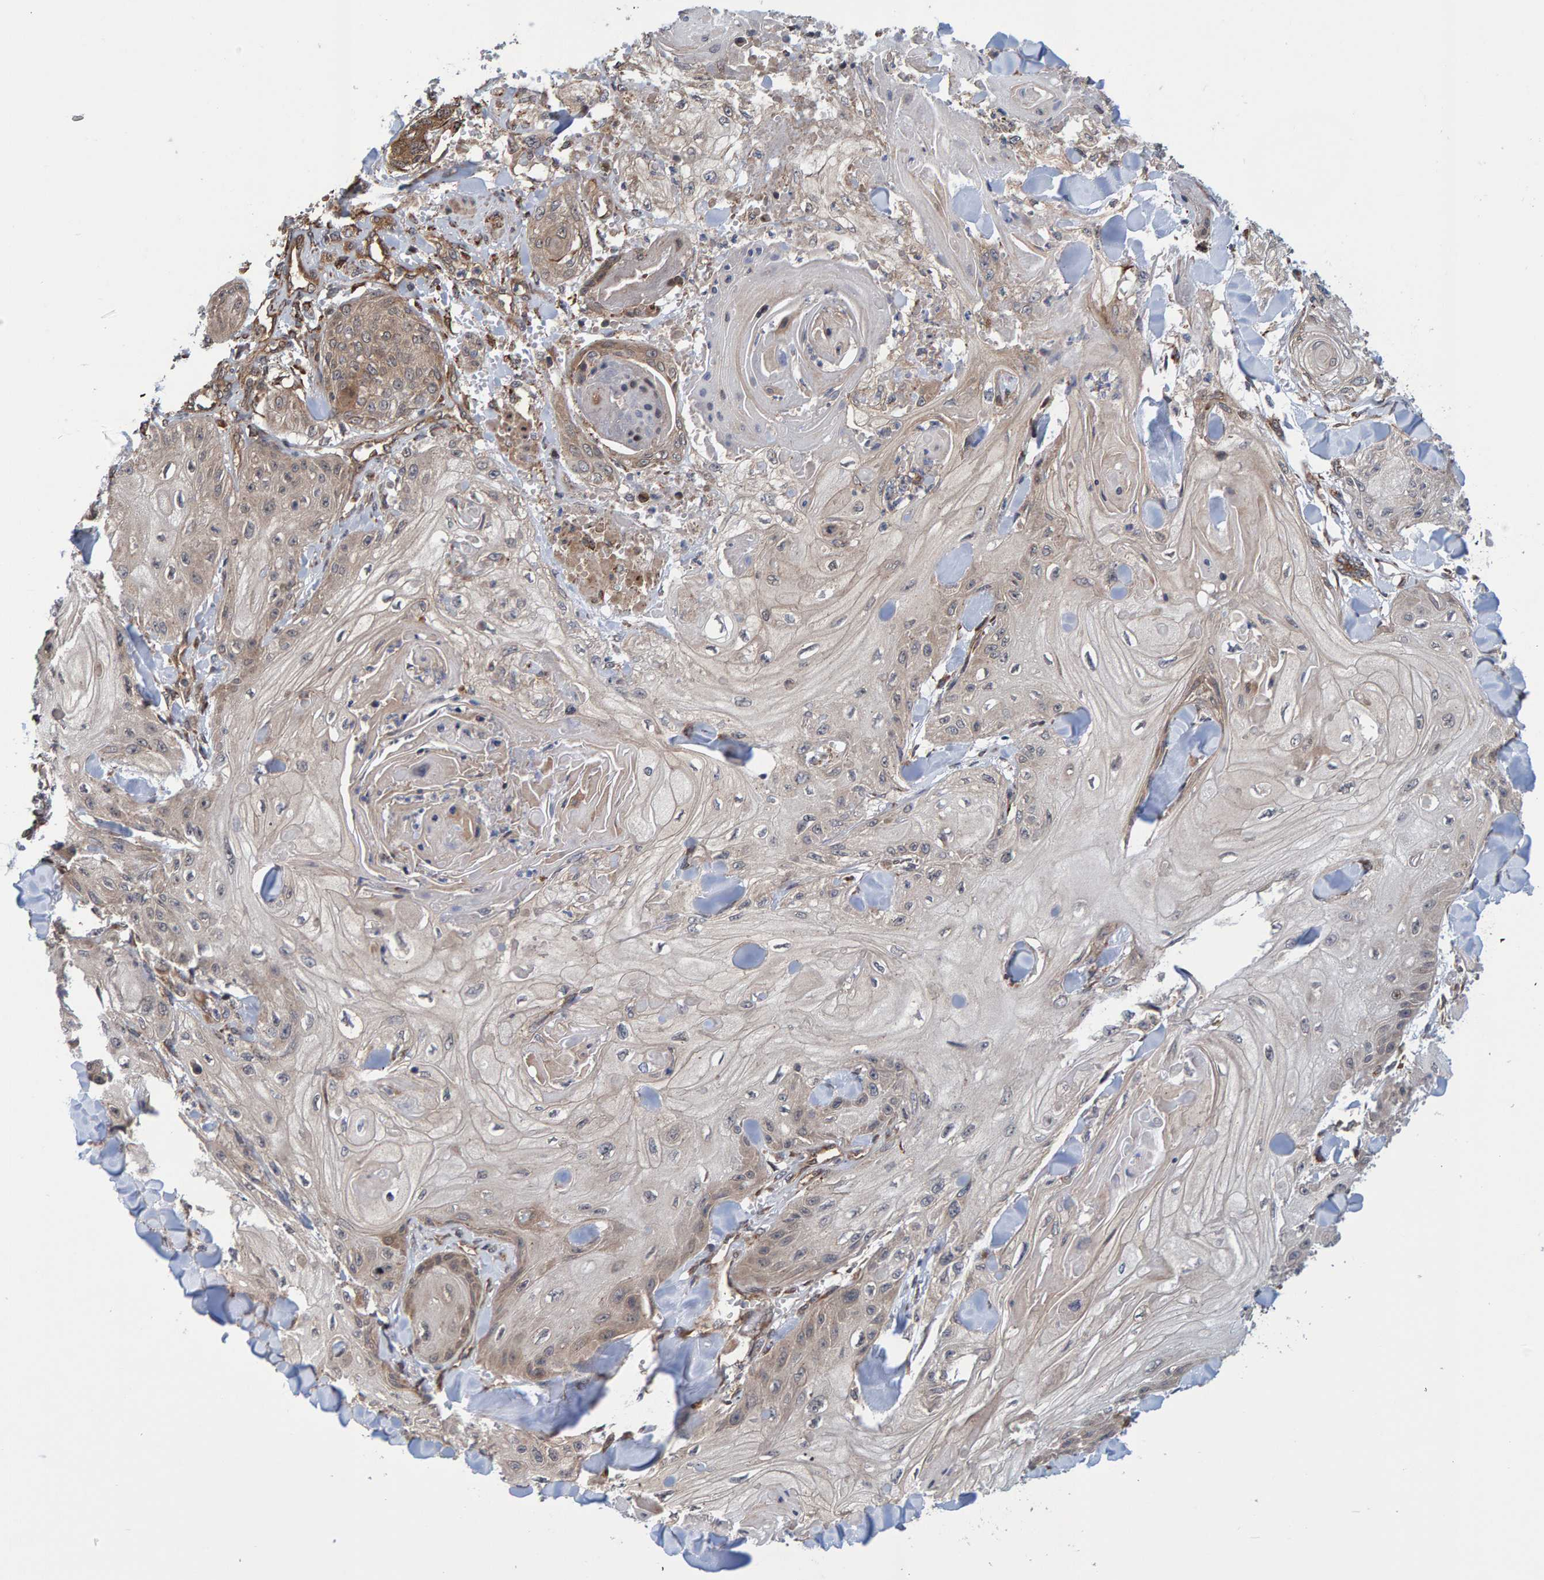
{"staining": {"intensity": "weak", "quantity": "<25%", "location": "cytoplasmic/membranous"}, "tissue": "skin cancer", "cell_type": "Tumor cells", "image_type": "cancer", "snomed": [{"axis": "morphology", "description": "Squamous cell carcinoma, NOS"}, {"axis": "topography", "description": "Skin"}], "caption": "An image of human skin squamous cell carcinoma is negative for staining in tumor cells. (Brightfield microscopy of DAB (3,3'-diaminobenzidine) IHC at high magnification).", "gene": "SCRN2", "patient": {"sex": "male", "age": 74}}